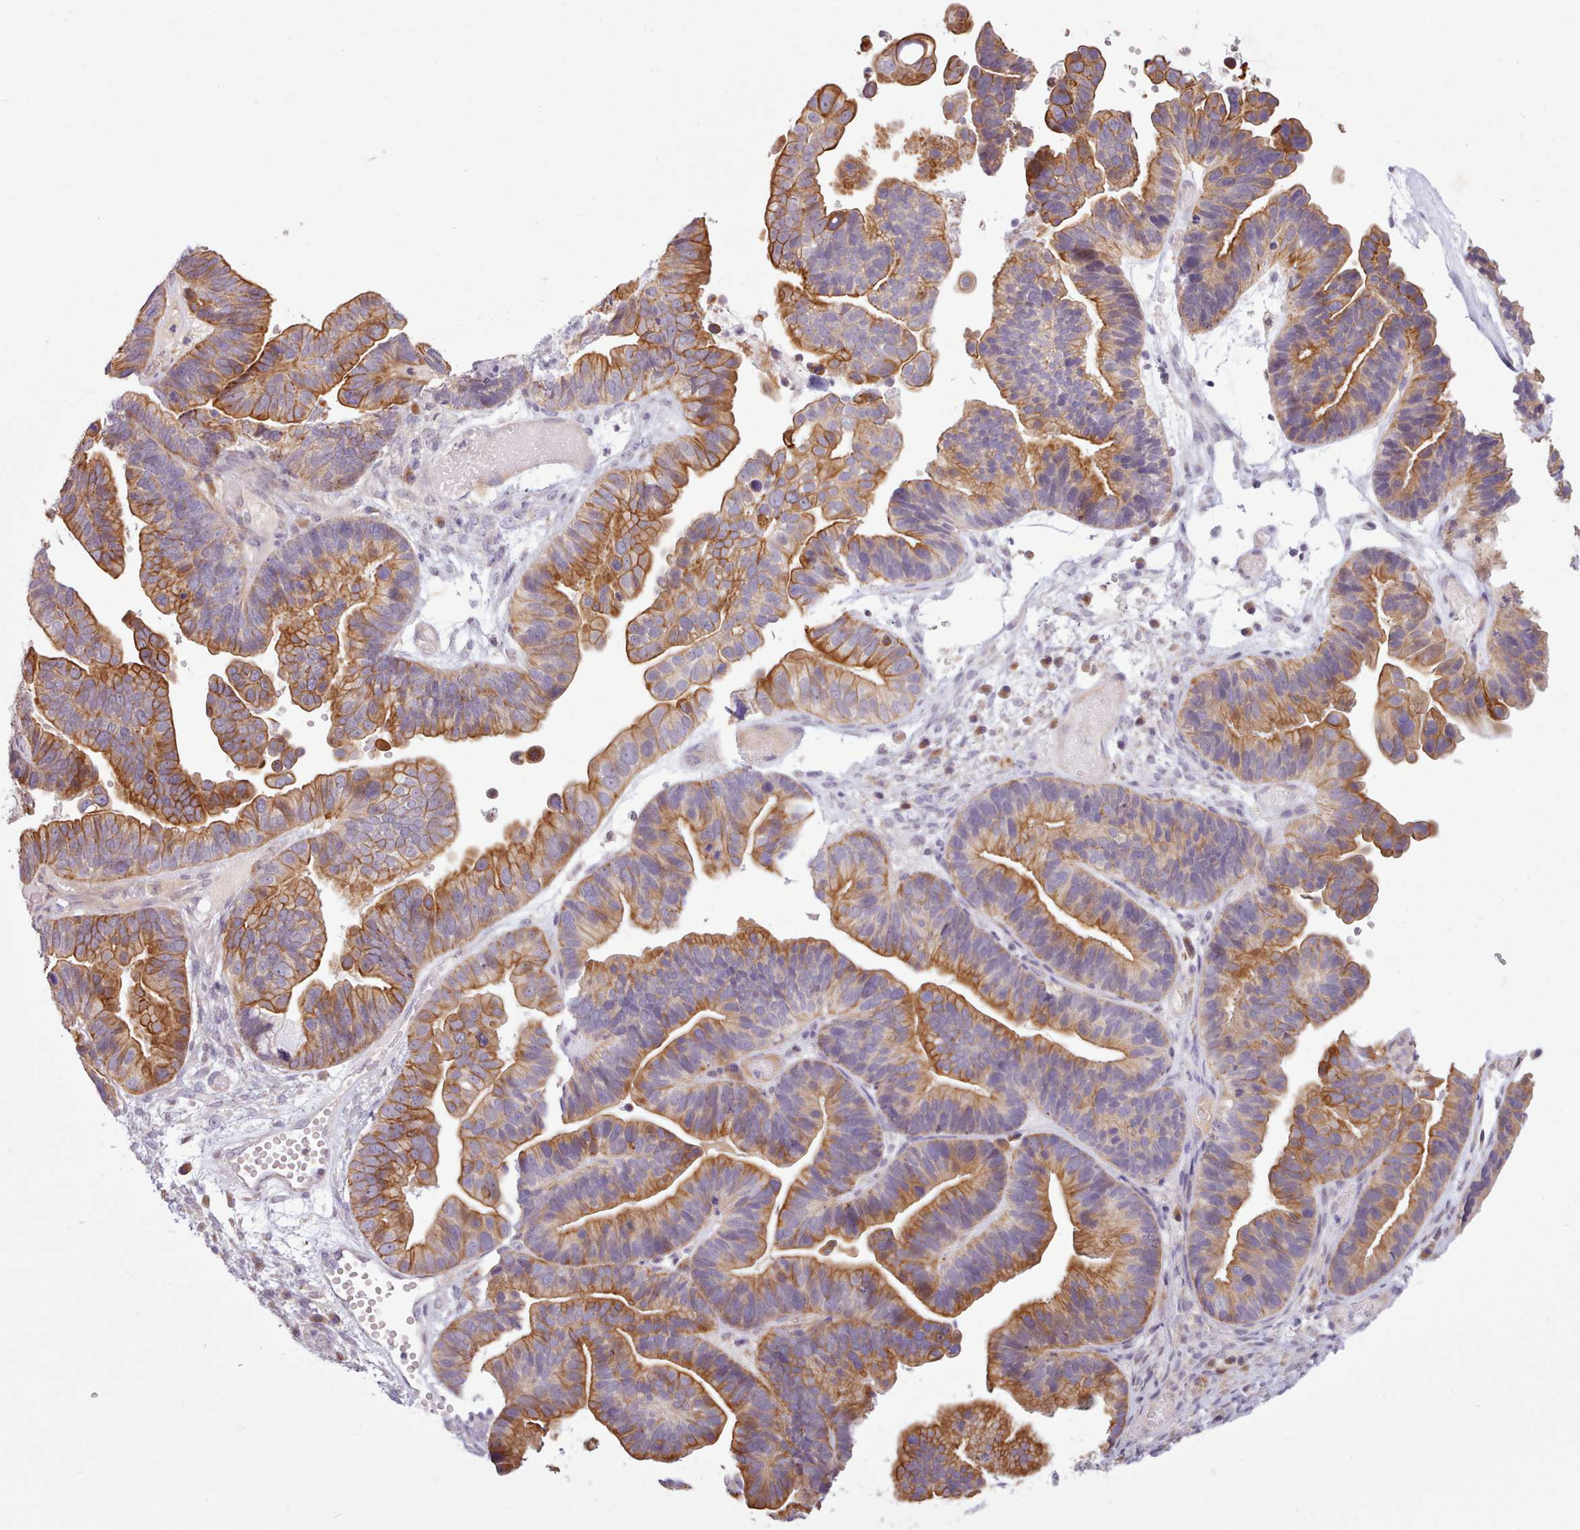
{"staining": {"intensity": "moderate", "quantity": "25%-75%", "location": "cytoplasmic/membranous"}, "tissue": "ovarian cancer", "cell_type": "Tumor cells", "image_type": "cancer", "snomed": [{"axis": "morphology", "description": "Cystadenocarcinoma, serous, NOS"}, {"axis": "topography", "description": "Ovary"}], "caption": "Ovarian cancer was stained to show a protein in brown. There is medium levels of moderate cytoplasmic/membranous staining in about 25%-75% of tumor cells. Nuclei are stained in blue.", "gene": "NMRK1", "patient": {"sex": "female", "age": 56}}